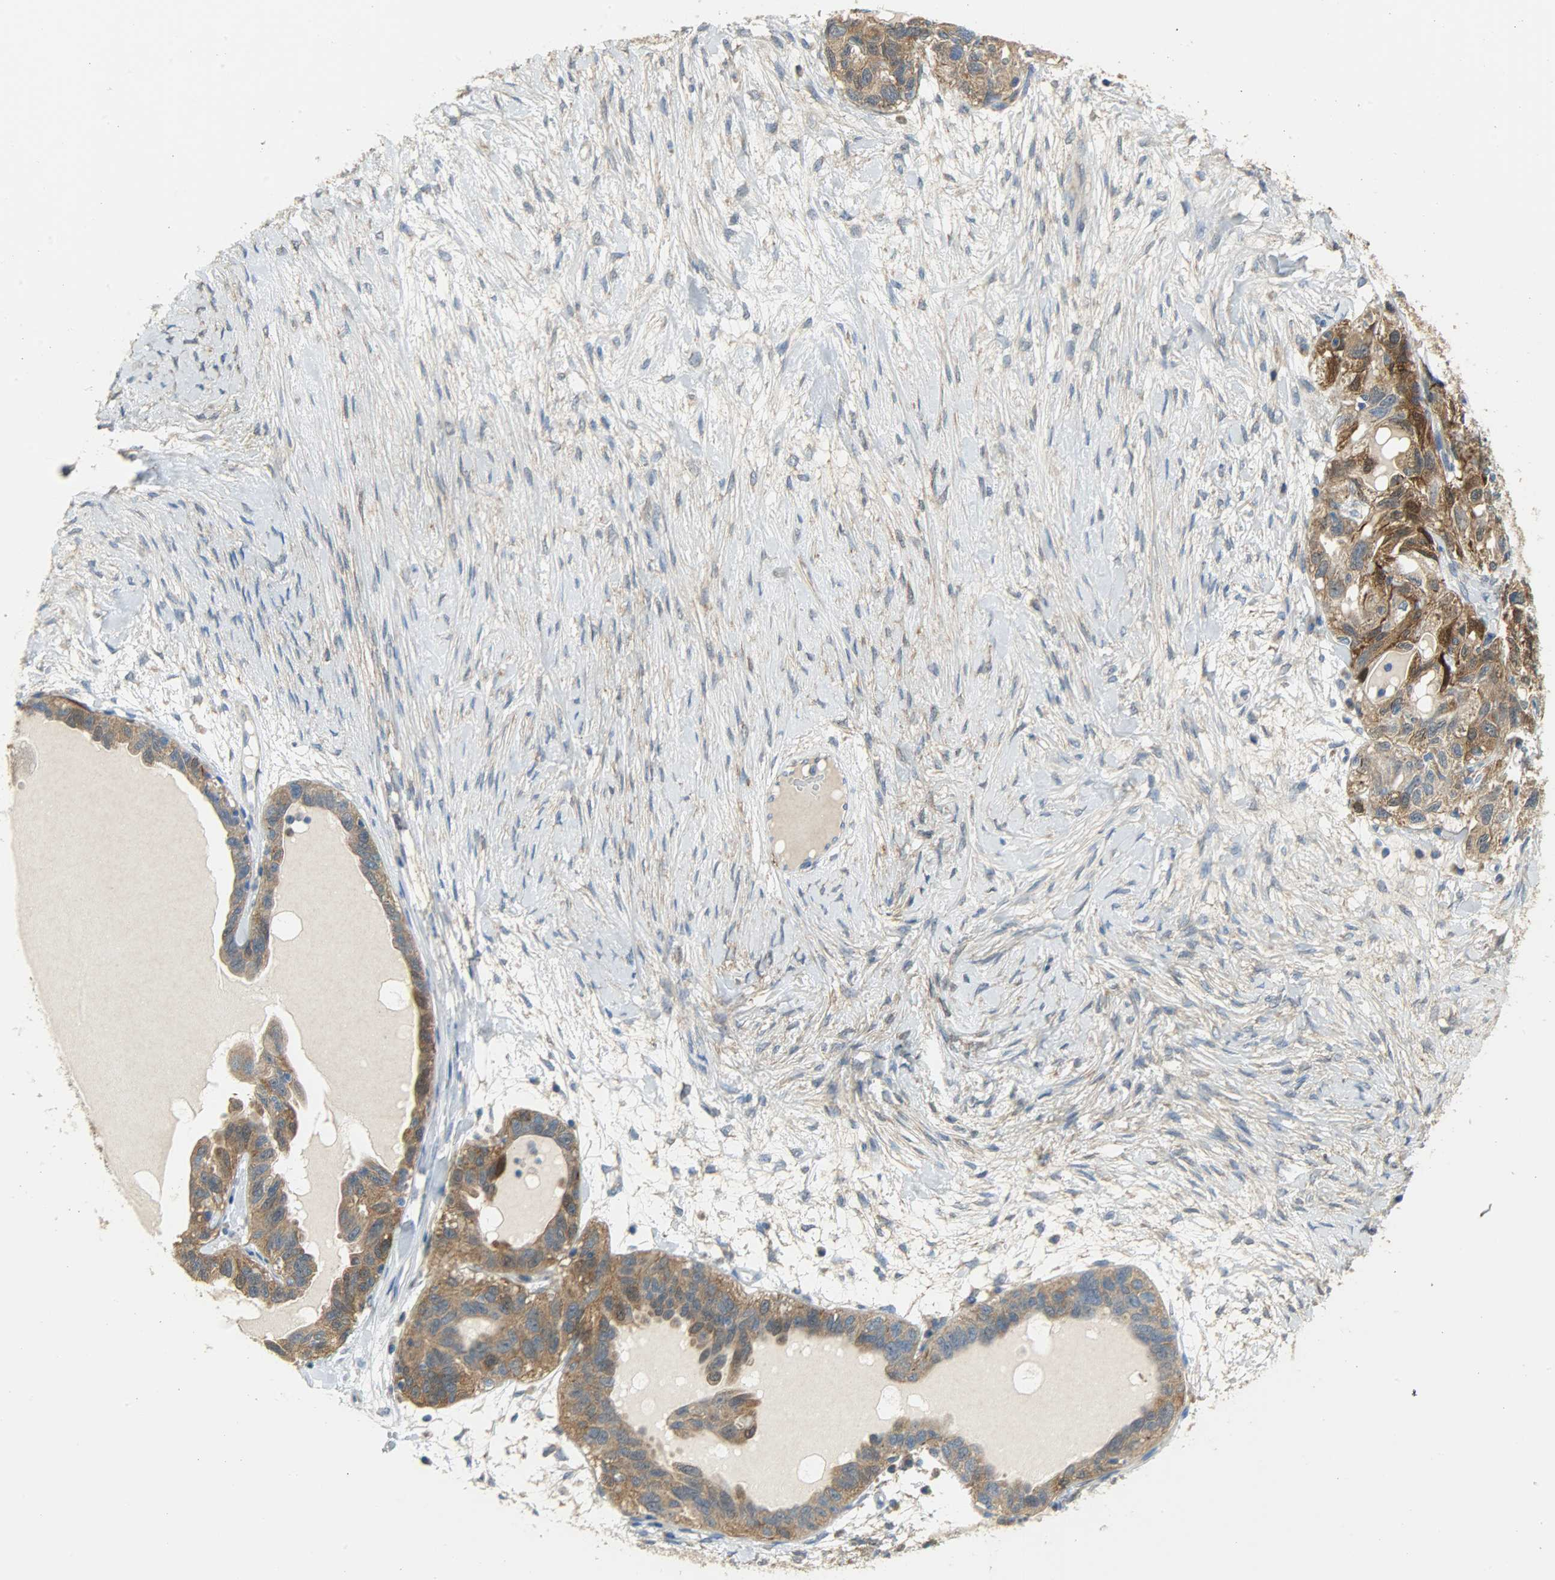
{"staining": {"intensity": "strong", "quantity": ">75%", "location": "cytoplasmic/membranous"}, "tissue": "ovarian cancer", "cell_type": "Tumor cells", "image_type": "cancer", "snomed": [{"axis": "morphology", "description": "Cystadenocarcinoma, serous, NOS"}, {"axis": "topography", "description": "Ovary"}], "caption": "The photomicrograph shows immunohistochemical staining of ovarian cancer (serous cystadenocarcinoma). There is strong cytoplasmic/membranous positivity is seen in approximately >75% of tumor cells.", "gene": "C1orf198", "patient": {"sex": "female", "age": 82}}